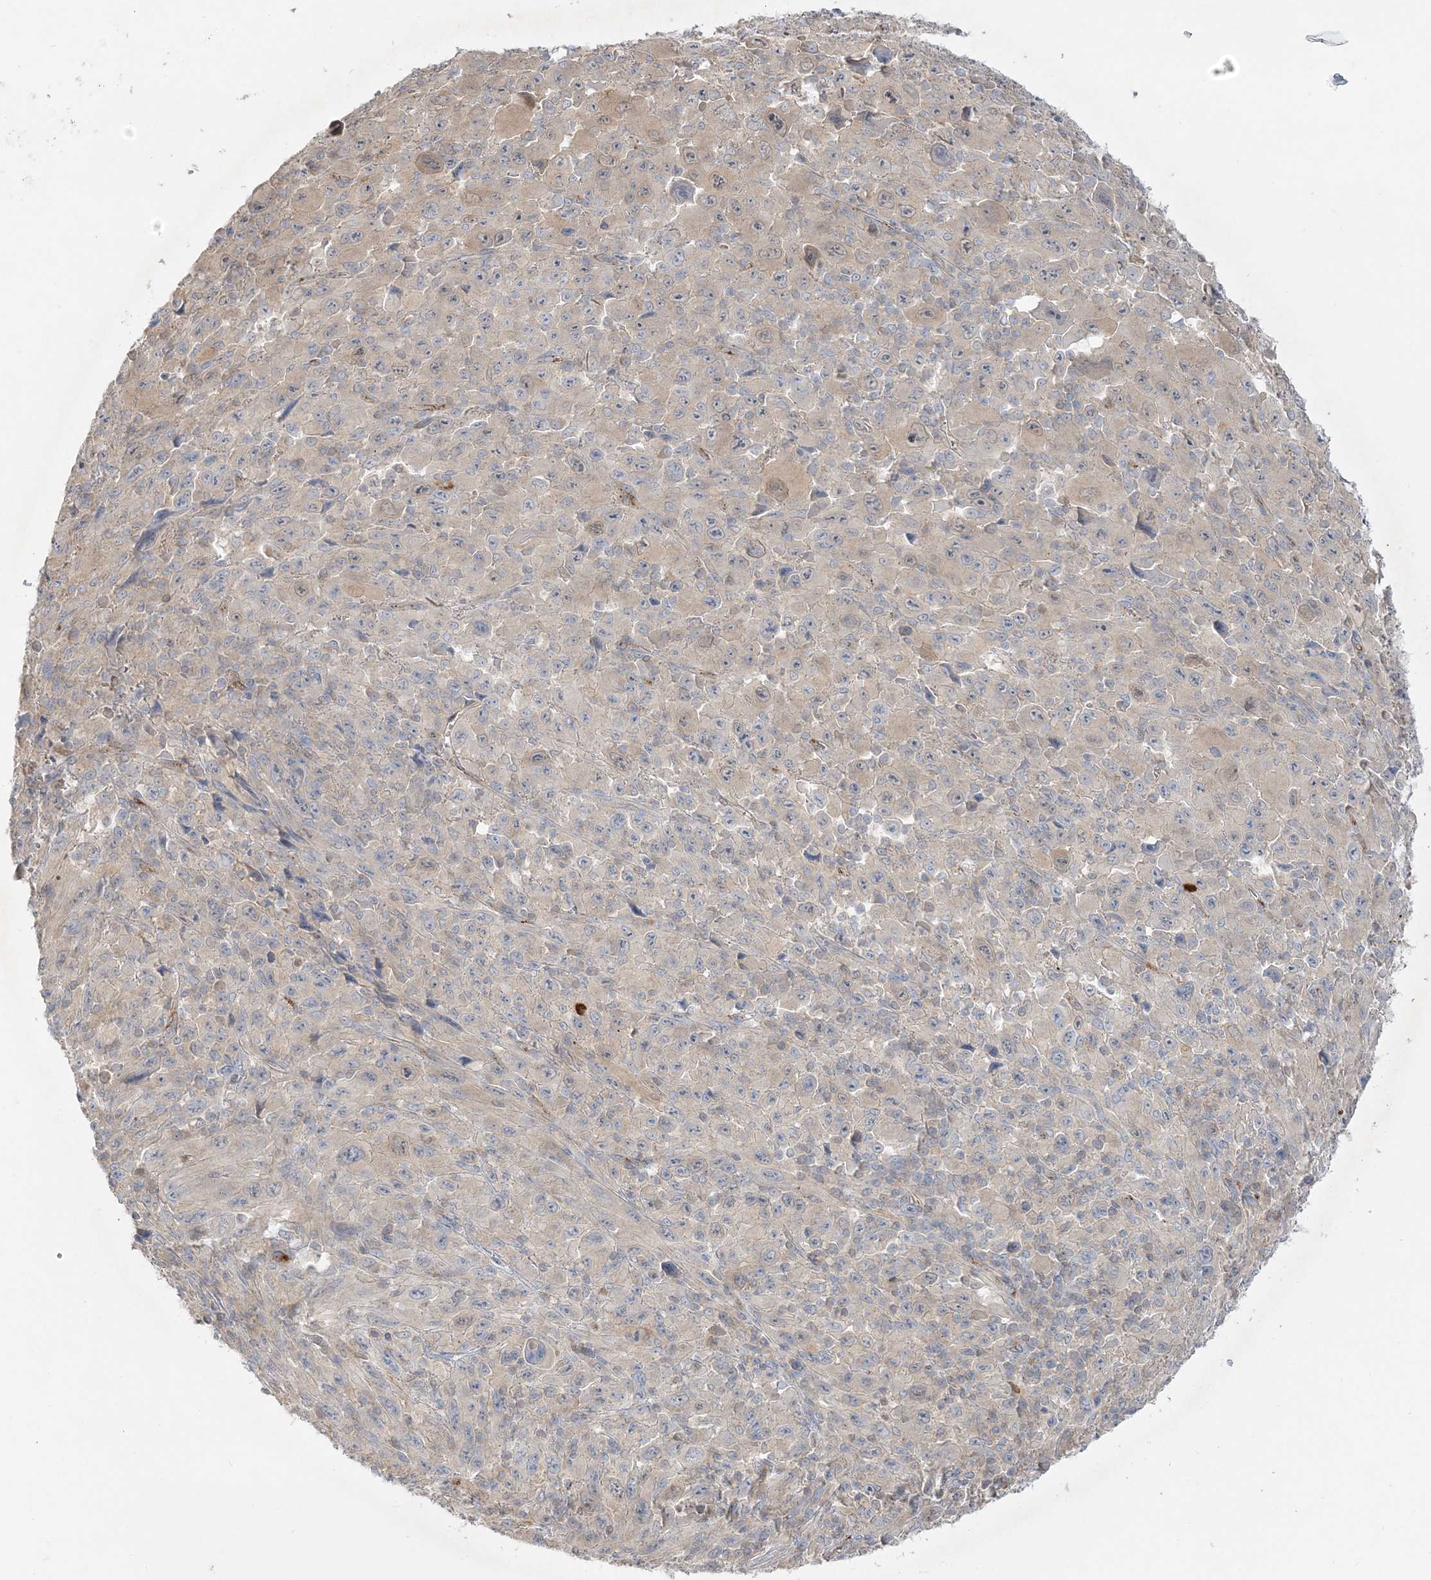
{"staining": {"intensity": "negative", "quantity": "none", "location": "none"}, "tissue": "melanoma", "cell_type": "Tumor cells", "image_type": "cancer", "snomed": [{"axis": "morphology", "description": "Malignant melanoma, Metastatic site"}, {"axis": "topography", "description": "Skin"}], "caption": "Tumor cells show no significant positivity in malignant melanoma (metastatic site).", "gene": "INPP1", "patient": {"sex": "female", "age": 56}}